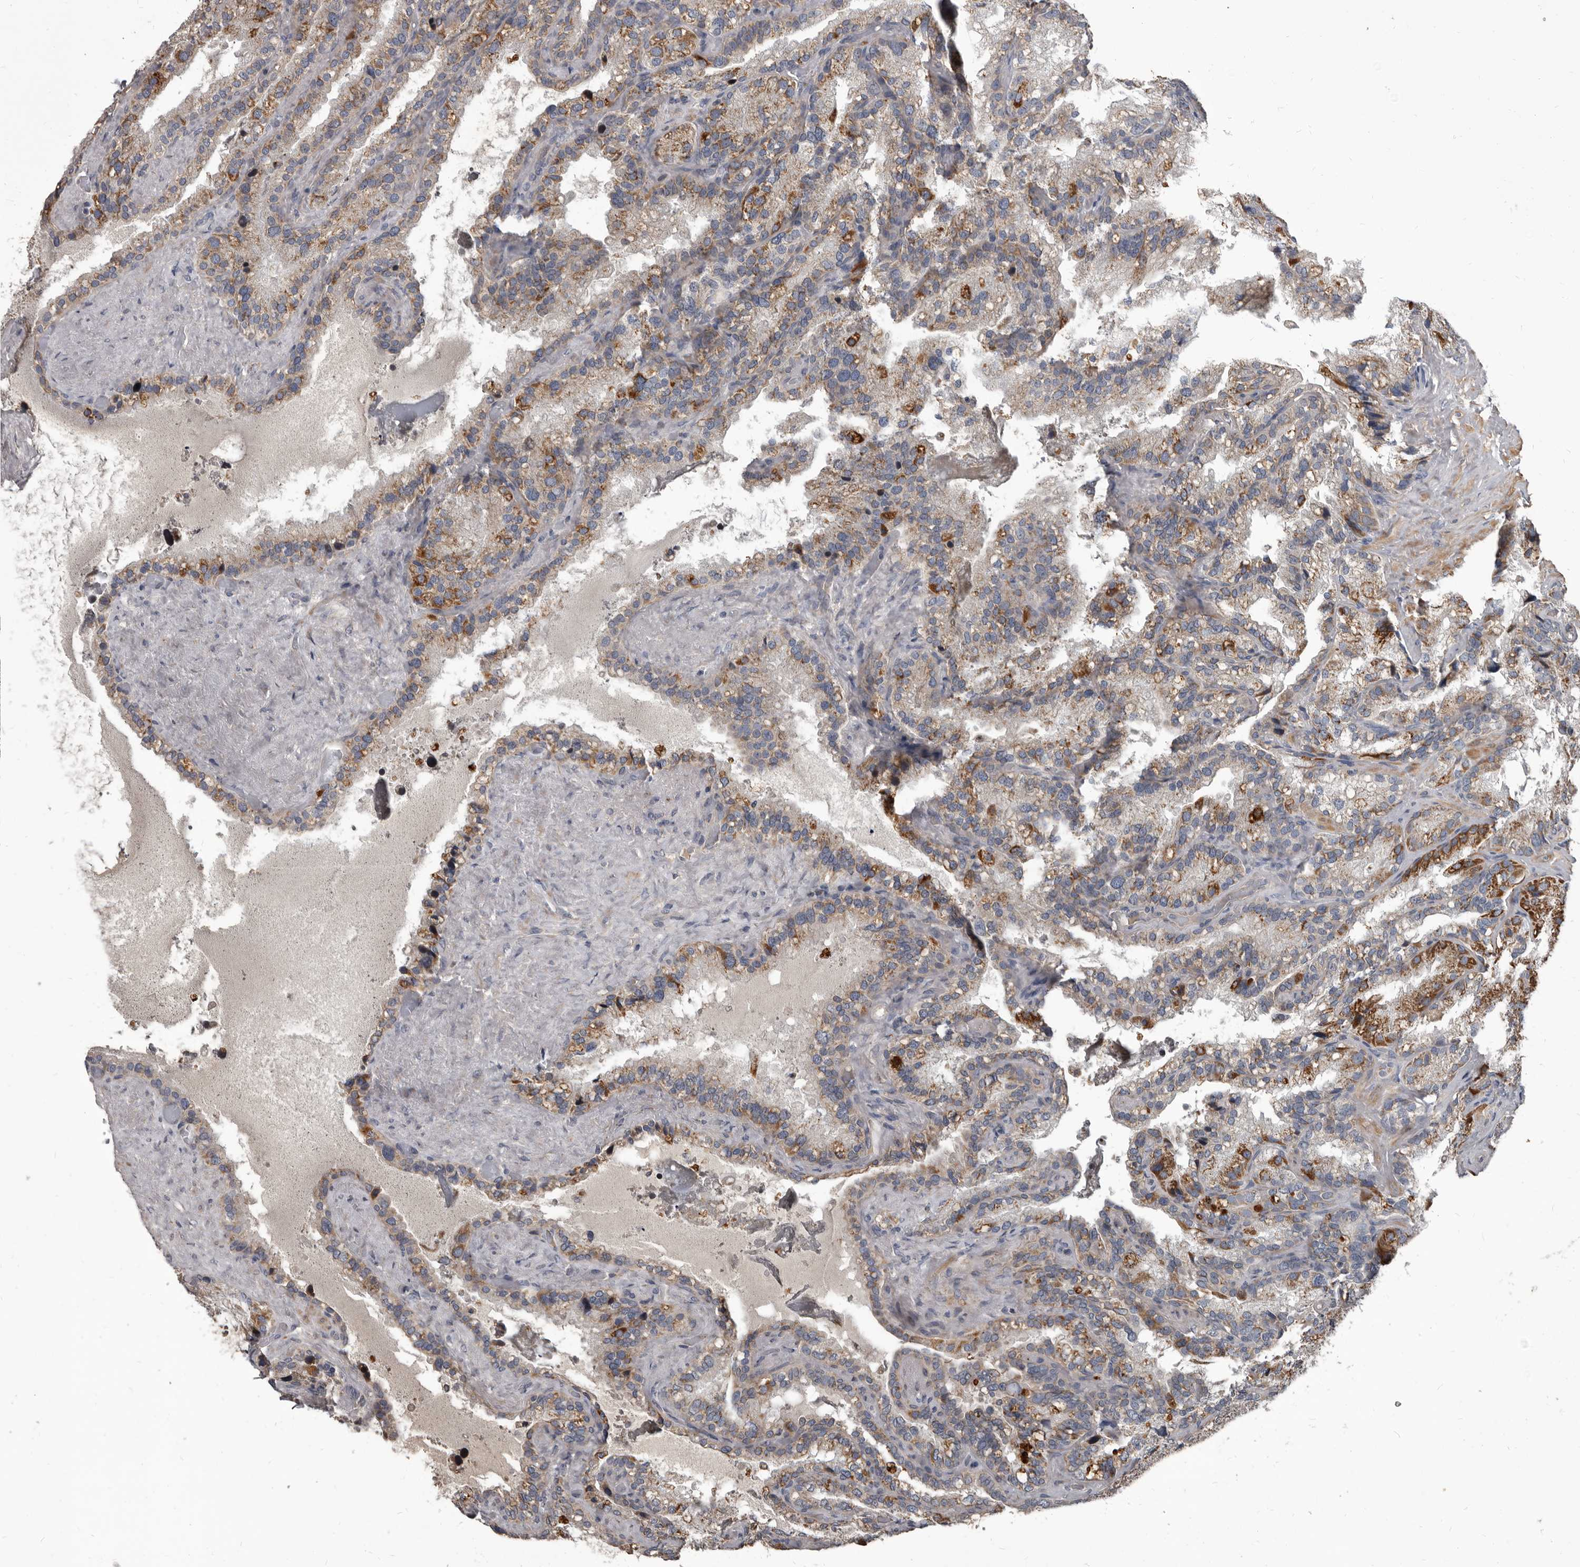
{"staining": {"intensity": "moderate", "quantity": "25%-75%", "location": "cytoplasmic/membranous"}, "tissue": "seminal vesicle", "cell_type": "Glandular cells", "image_type": "normal", "snomed": [{"axis": "morphology", "description": "Normal tissue, NOS"}, {"axis": "topography", "description": "Prostate"}, {"axis": "topography", "description": "Seminal veicle"}], "caption": "IHC of benign human seminal vesicle displays medium levels of moderate cytoplasmic/membranous positivity in approximately 25%-75% of glandular cells.", "gene": "ALDH5A1", "patient": {"sex": "male", "age": 68}}